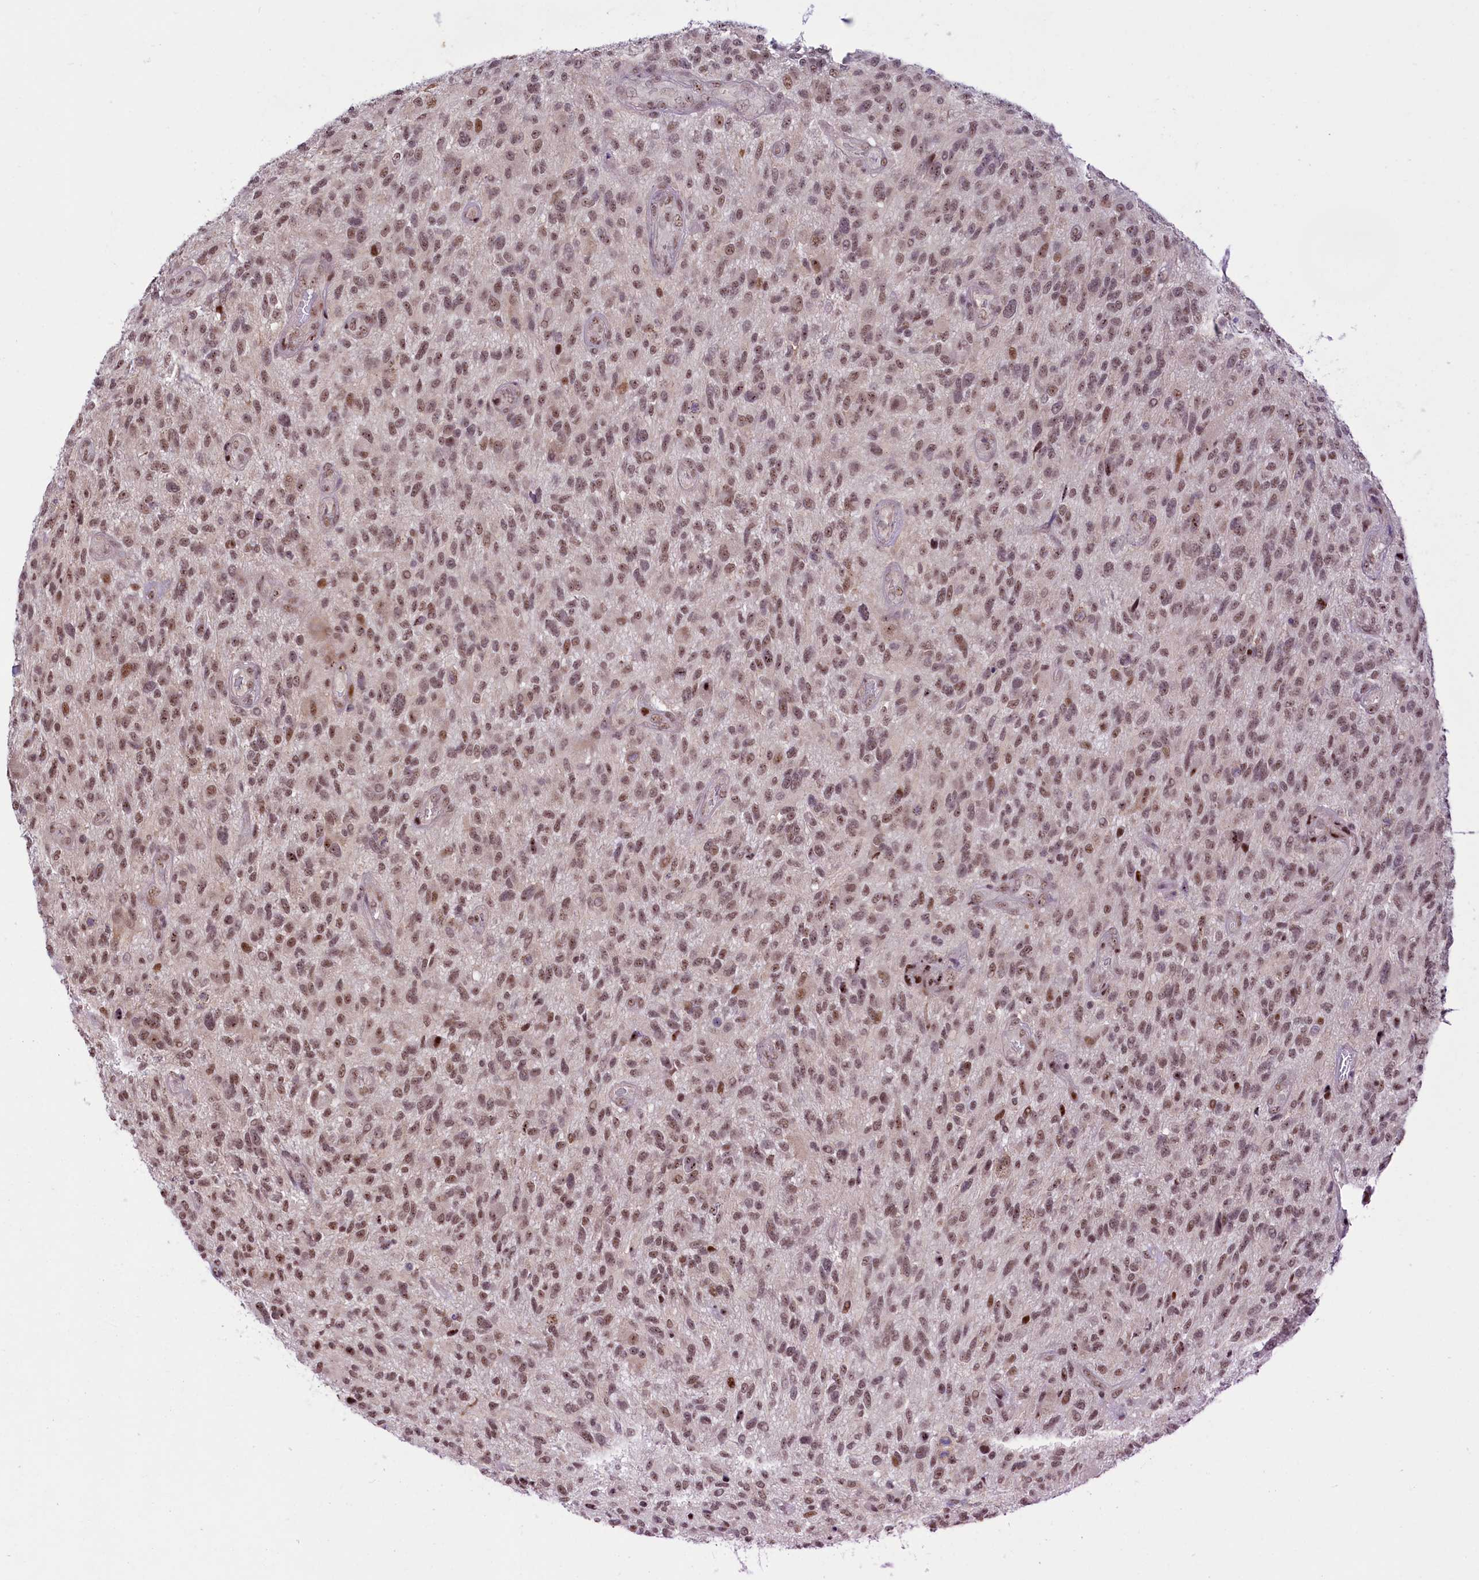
{"staining": {"intensity": "moderate", "quantity": ">75%", "location": "nuclear"}, "tissue": "glioma", "cell_type": "Tumor cells", "image_type": "cancer", "snomed": [{"axis": "morphology", "description": "Glioma, malignant, High grade"}, {"axis": "topography", "description": "Brain"}], "caption": "An IHC histopathology image of neoplastic tissue is shown. Protein staining in brown labels moderate nuclear positivity in glioma within tumor cells.", "gene": "ANKS3", "patient": {"sex": "male", "age": 47}}